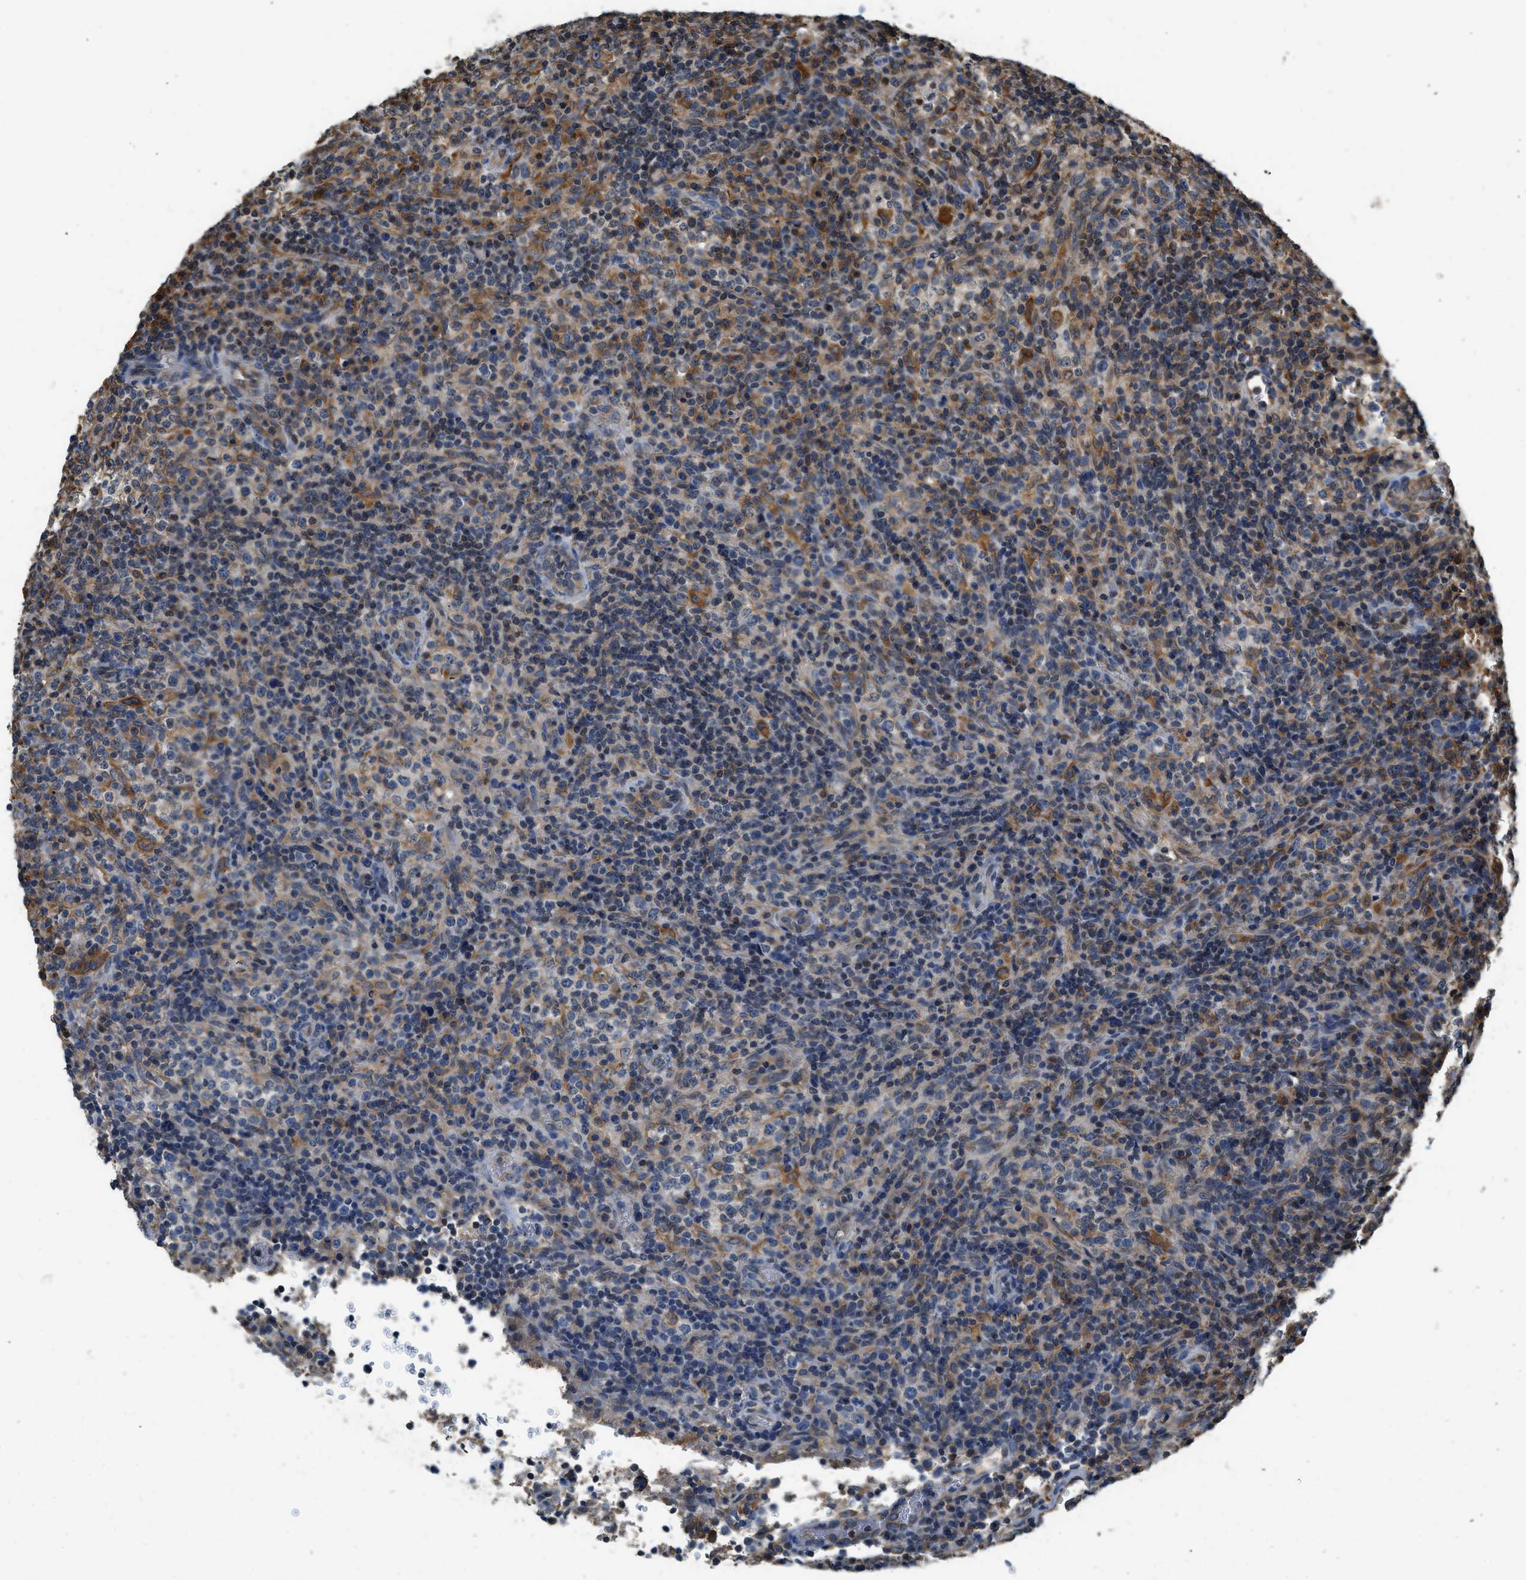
{"staining": {"intensity": "weak", "quantity": "<25%", "location": "cytoplasmic/membranous"}, "tissue": "lymphoma", "cell_type": "Tumor cells", "image_type": "cancer", "snomed": [{"axis": "morphology", "description": "Malignant lymphoma, non-Hodgkin's type, High grade"}, {"axis": "topography", "description": "Lymph node"}], "caption": "Lymphoma was stained to show a protein in brown. There is no significant positivity in tumor cells.", "gene": "BCAP31", "patient": {"sex": "female", "age": 76}}